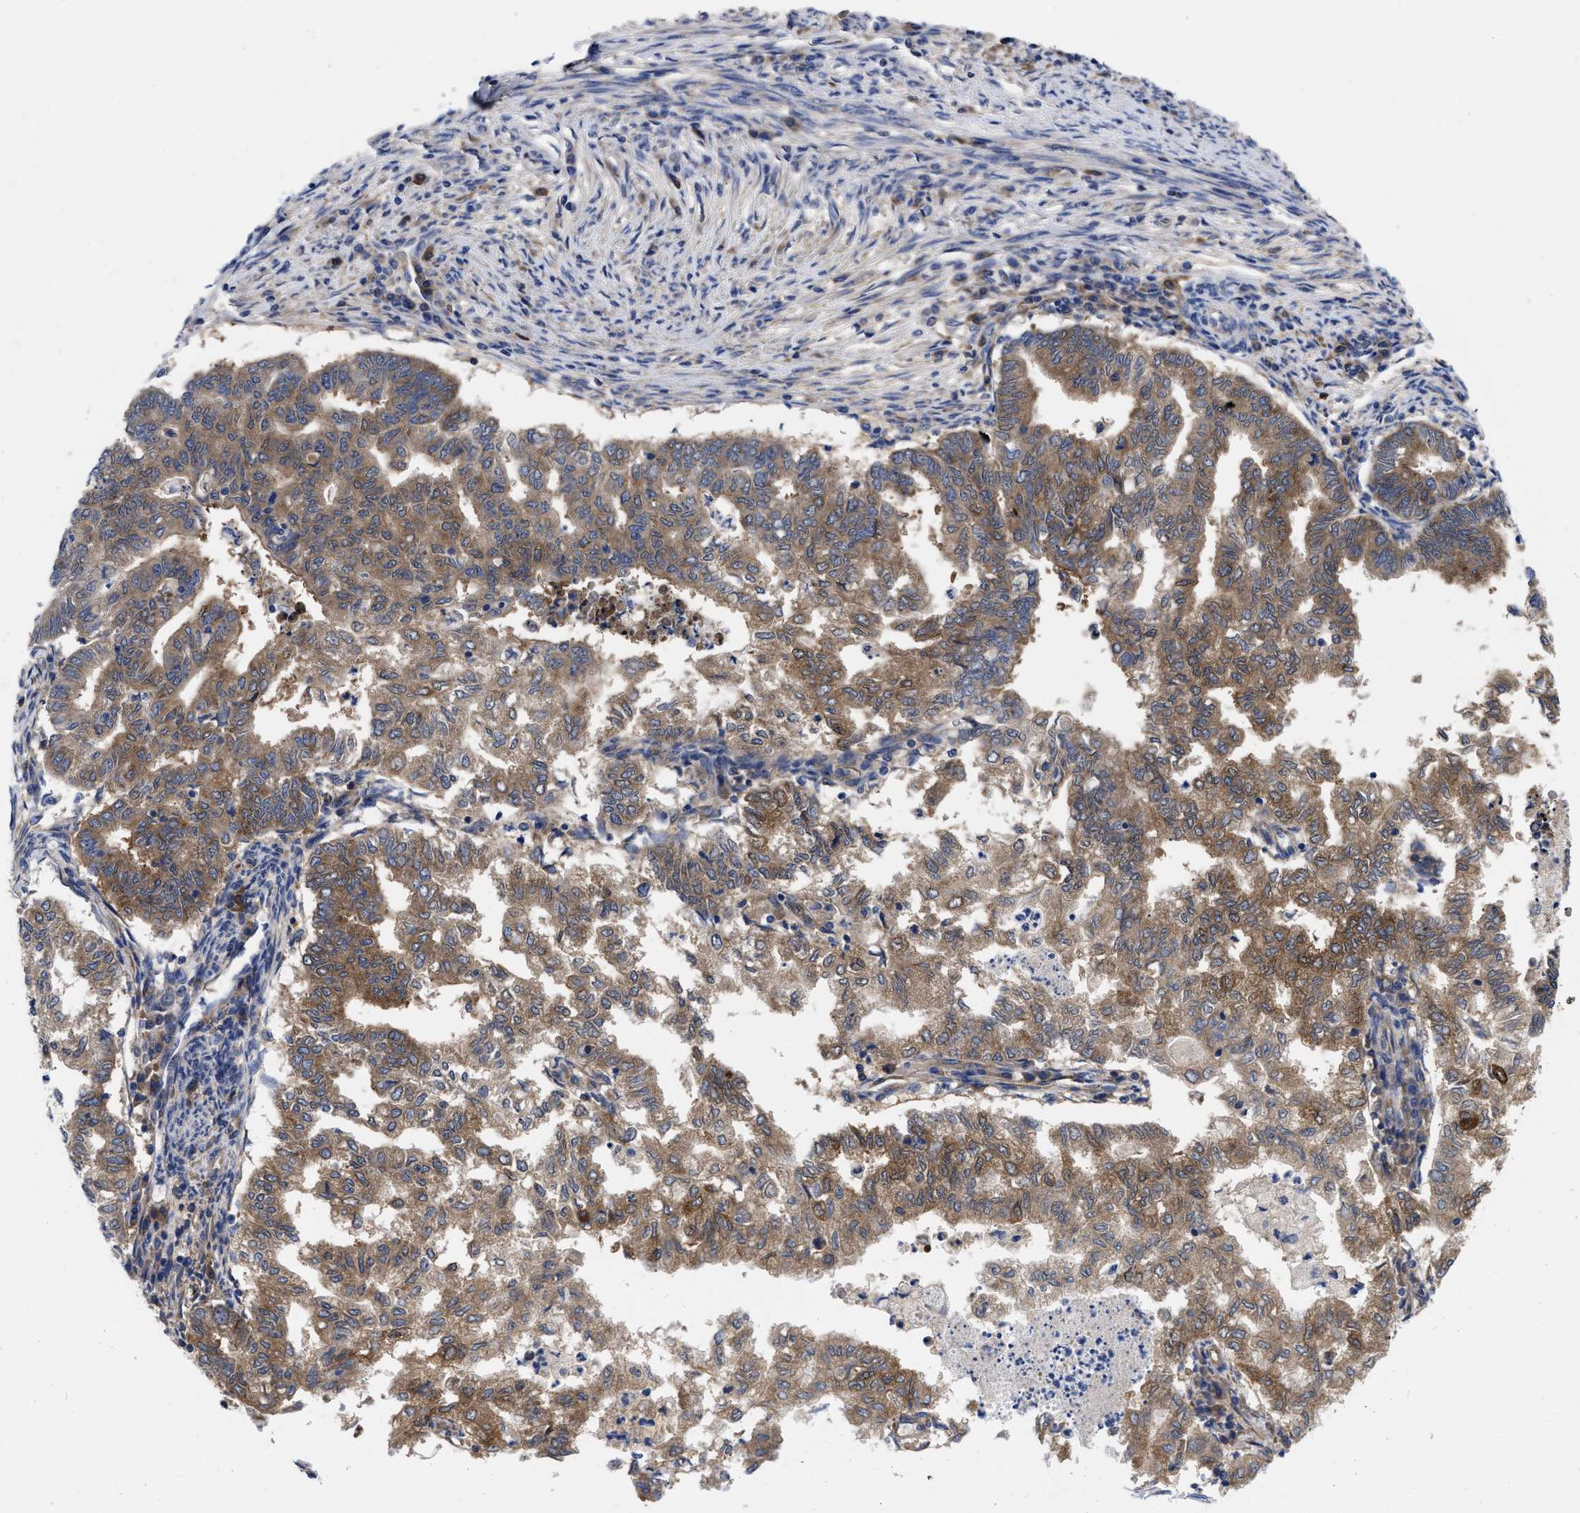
{"staining": {"intensity": "moderate", "quantity": ">75%", "location": "cytoplasmic/membranous"}, "tissue": "endometrial cancer", "cell_type": "Tumor cells", "image_type": "cancer", "snomed": [{"axis": "morphology", "description": "Polyp, NOS"}, {"axis": "morphology", "description": "Adenocarcinoma, NOS"}, {"axis": "morphology", "description": "Adenoma, NOS"}, {"axis": "topography", "description": "Endometrium"}], "caption": "Adenoma (endometrial) stained with immunohistochemistry shows moderate cytoplasmic/membranous positivity in about >75% of tumor cells. The protein of interest is stained brown, and the nuclei are stained in blue (DAB (3,3'-diaminobenzidine) IHC with brightfield microscopy, high magnification).", "gene": "RBKS", "patient": {"sex": "female", "age": 79}}